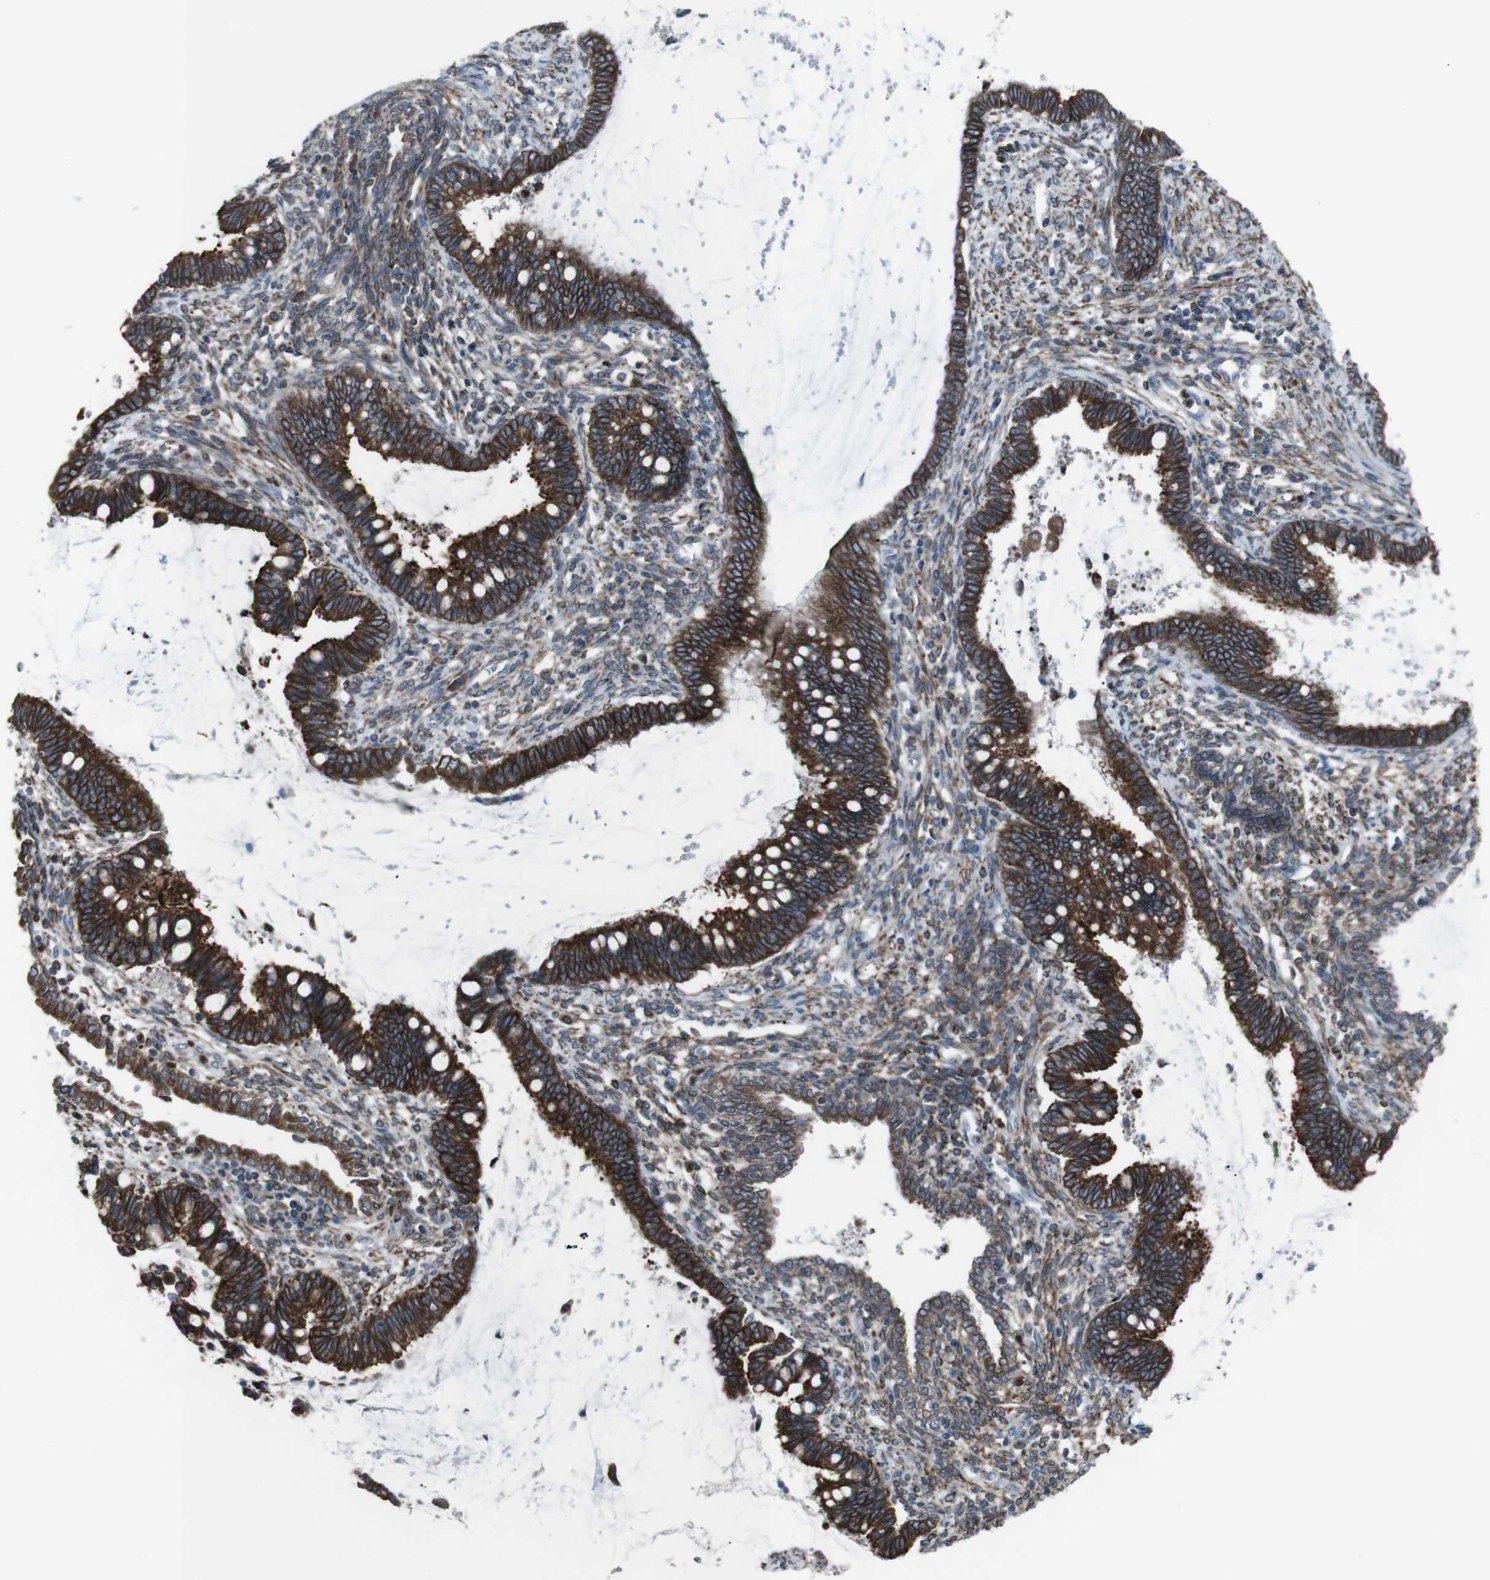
{"staining": {"intensity": "strong", "quantity": ">75%", "location": "cytoplasmic/membranous"}, "tissue": "cervical cancer", "cell_type": "Tumor cells", "image_type": "cancer", "snomed": [{"axis": "morphology", "description": "Adenocarcinoma, NOS"}, {"axis": "topography", "description": "Cervix"}], "caption": "Immunohistochemistry of human cervical cancer reveals high levels of strong cytoplasmic/membranous expression in approximately >75% of tumor cells.", "gene": "LNPK", "patient": {"sex": "female", "age": 44}}